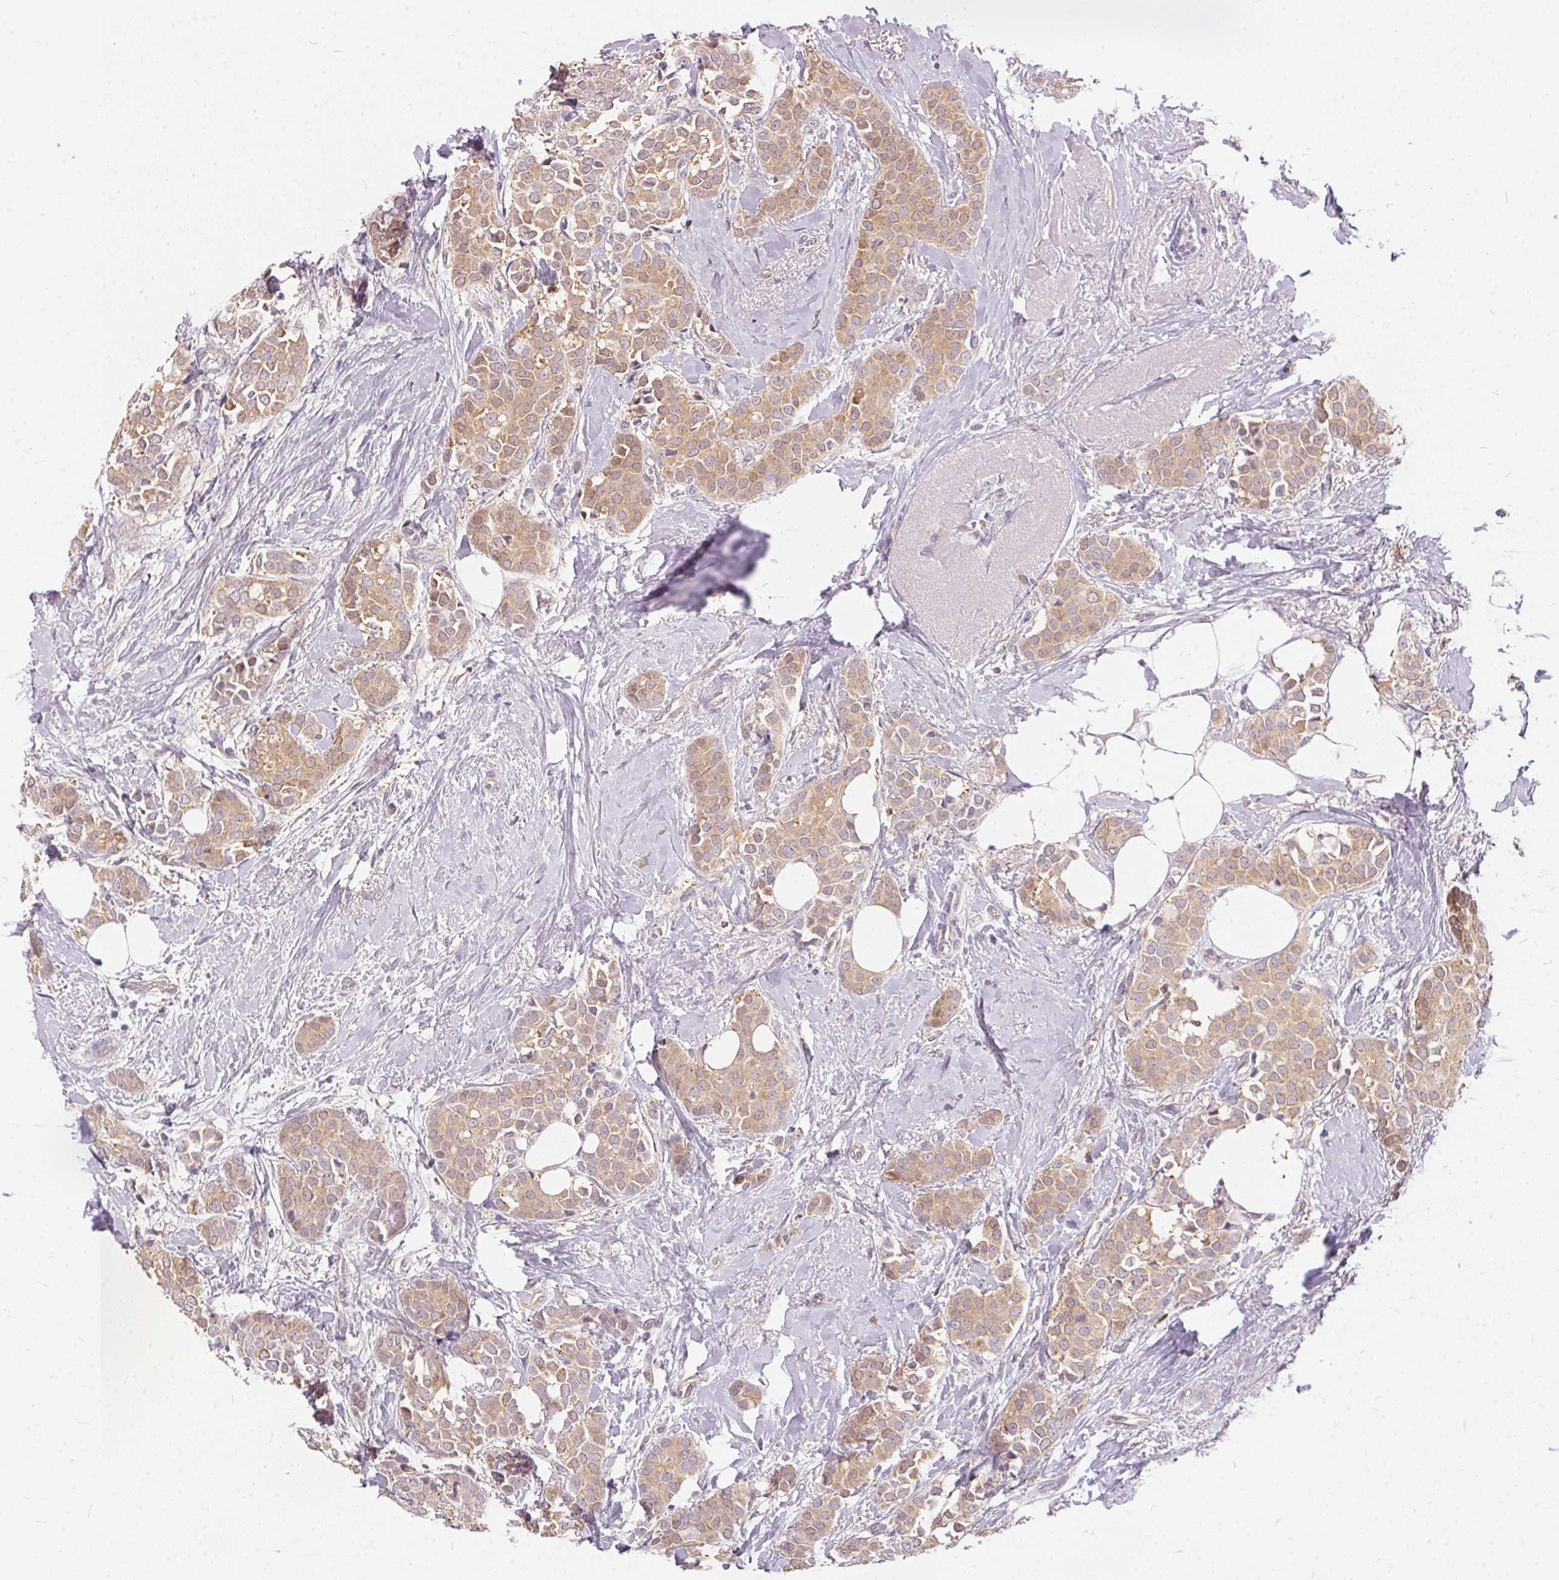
{"staining": {"intensity": "weak", "quantity": ">75%", "location": "cytoplasmic/membranous"}, "tissue": "breast cancer", "cell_type": "Tumor cells", "image_type": "cancer", "snomed": [{"axis": "morphology", "description": "Duct carcinoma"}, {"axis": "topography", "description": "Breast"}], "caption": "An immunohistochemistry photomicrograph of neoplastic tissue is shown. Protein staining in brown highlights weak cytoplasmic/membranous positivity in breast infiltrating ductal carcinoma within tumor cells.", "gene": "BLMH", "patient": {"sex": "female", "age": 79}}